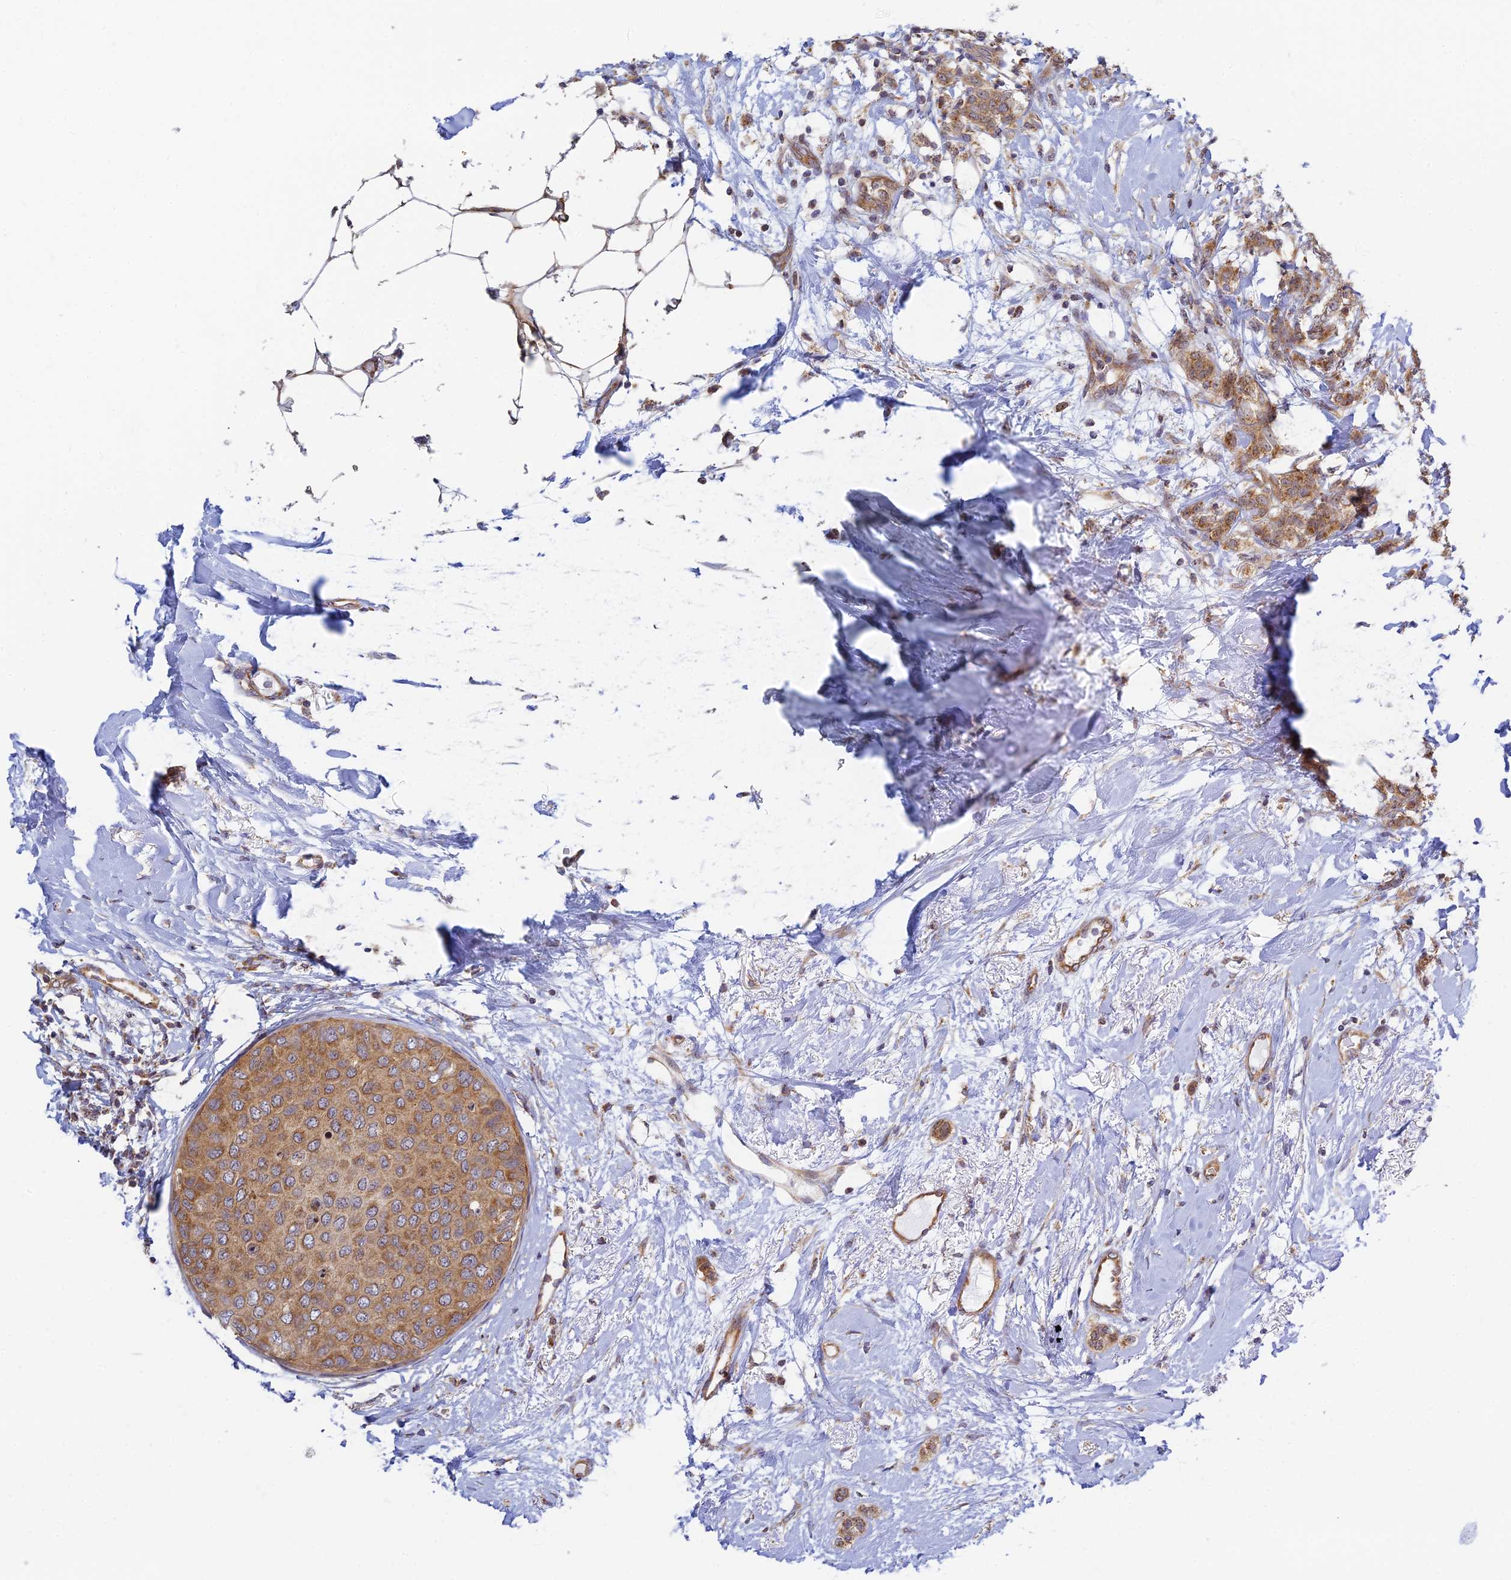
{"staining": {"intensity": "moderate", "quantity": ">75%", "location": "cytoplasmic/membranous"}, "tissue": "breast cancer", "cell_type": "Tumor cells", "image_type": "cancer", "snomed": [{"axis": "morphology", "description": "Duct carcinoma"}, {"axis": "topography", "description": "Breast"}], "caption": "This is a histology image of immunohistochemistry (IHC) staining of breast cancer (intraductal carcinoma), which shows moderate positivity in the cytoplasmic/membranous of tumor cells.", "gene": "HOOK2", "patient": {"sex": "female", "age": 72}}